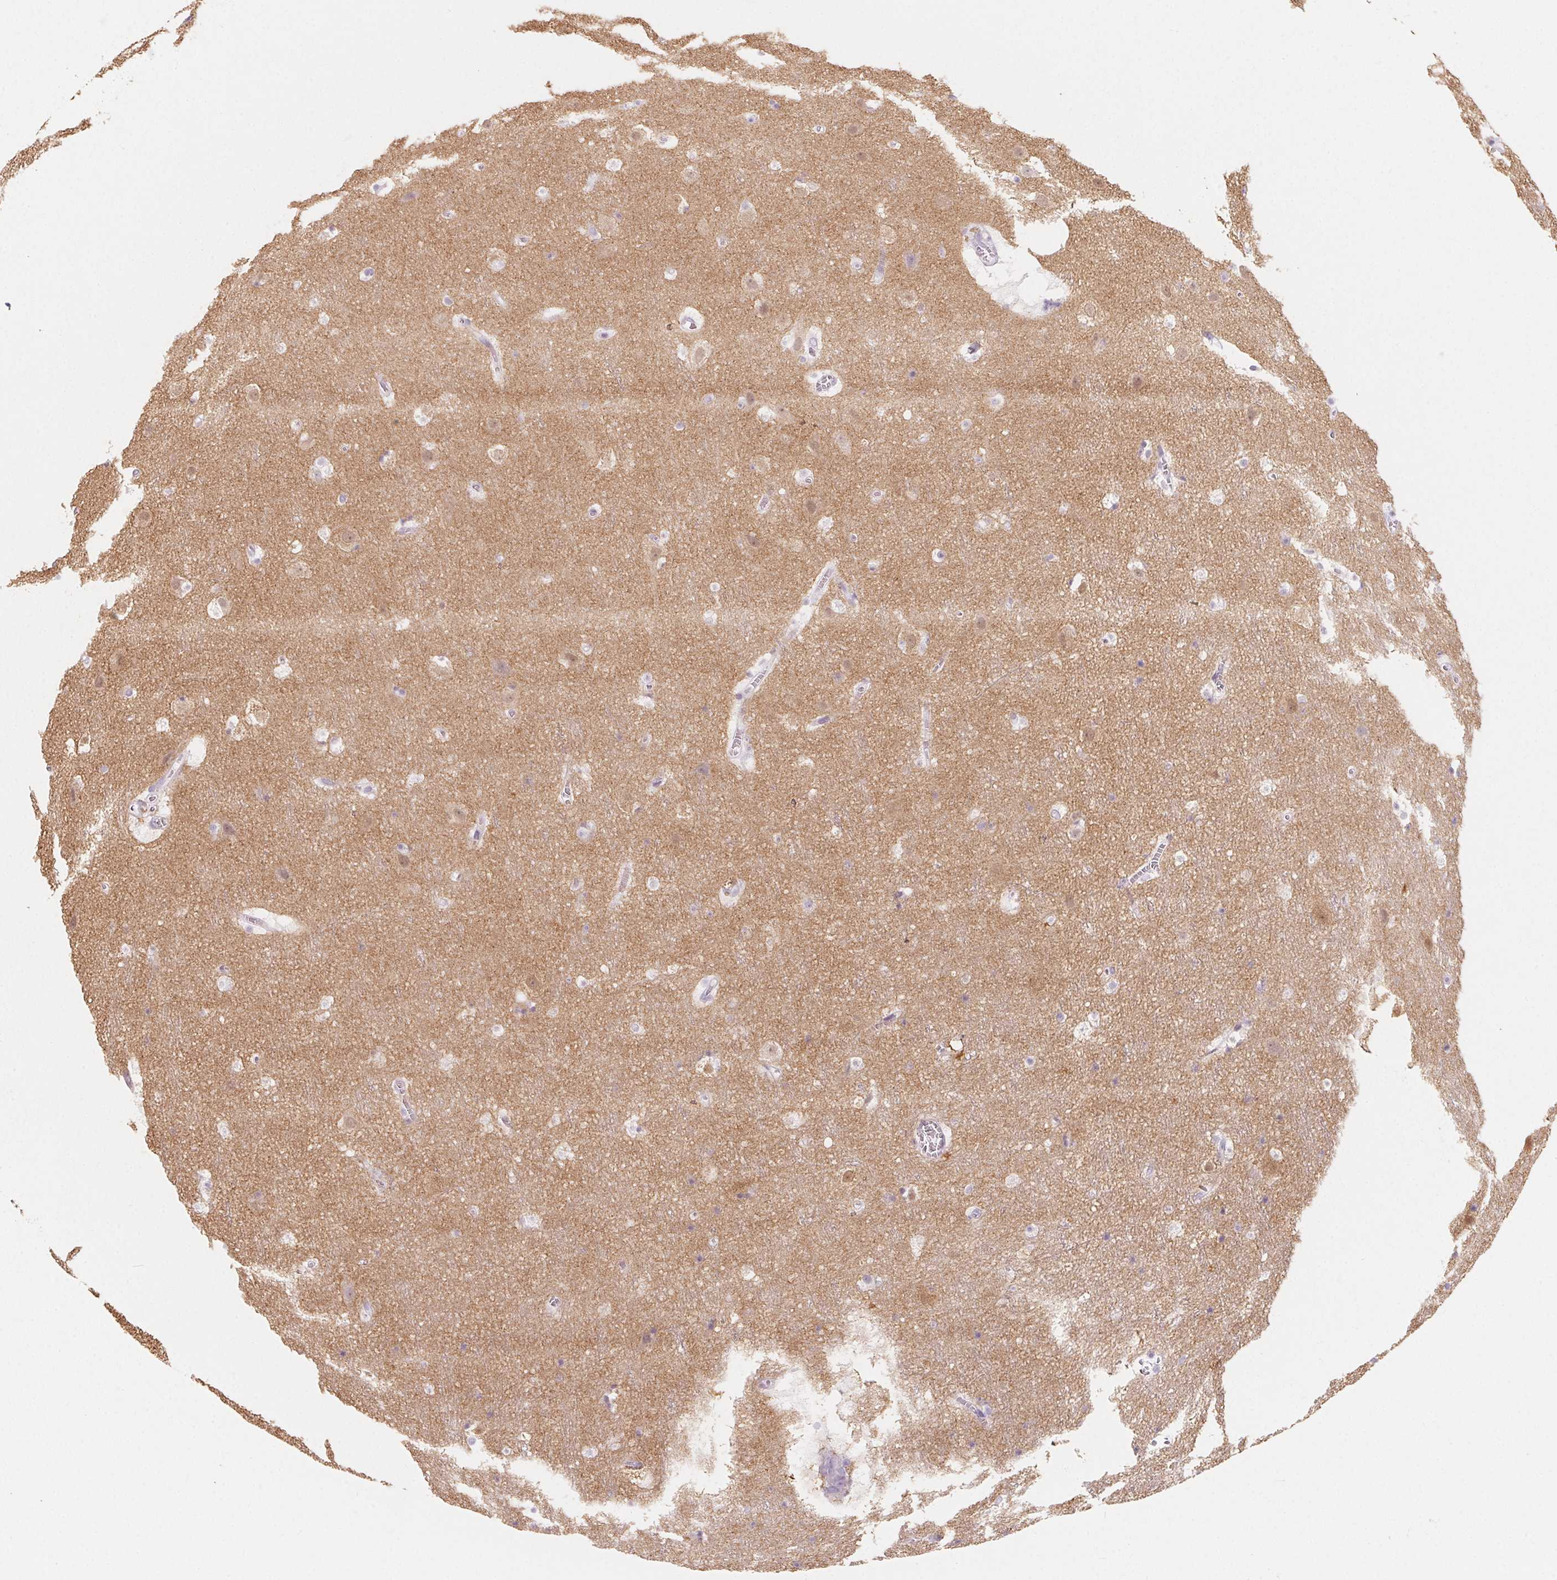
{"staining": {"intensity": "negative", "quantity": "none", "location": "none"}, "tissue": "cerebral cortex", "cell_type": "Endothelial cells", "image_type": "normal", "snomed": [{"axis": "morphology", "description": "Normal tissue, NOS"}, {"axis": "topography", "description": "Cerebral cortex"}], "caption": "Endothelial cells are negative for brown protein staining in benign cerebral cortex. (DAB IHC visualized using brightfield microscopy, high magnification).", "gene": "SH3GL2", "patient": {"sex": "female", "age": 42}}